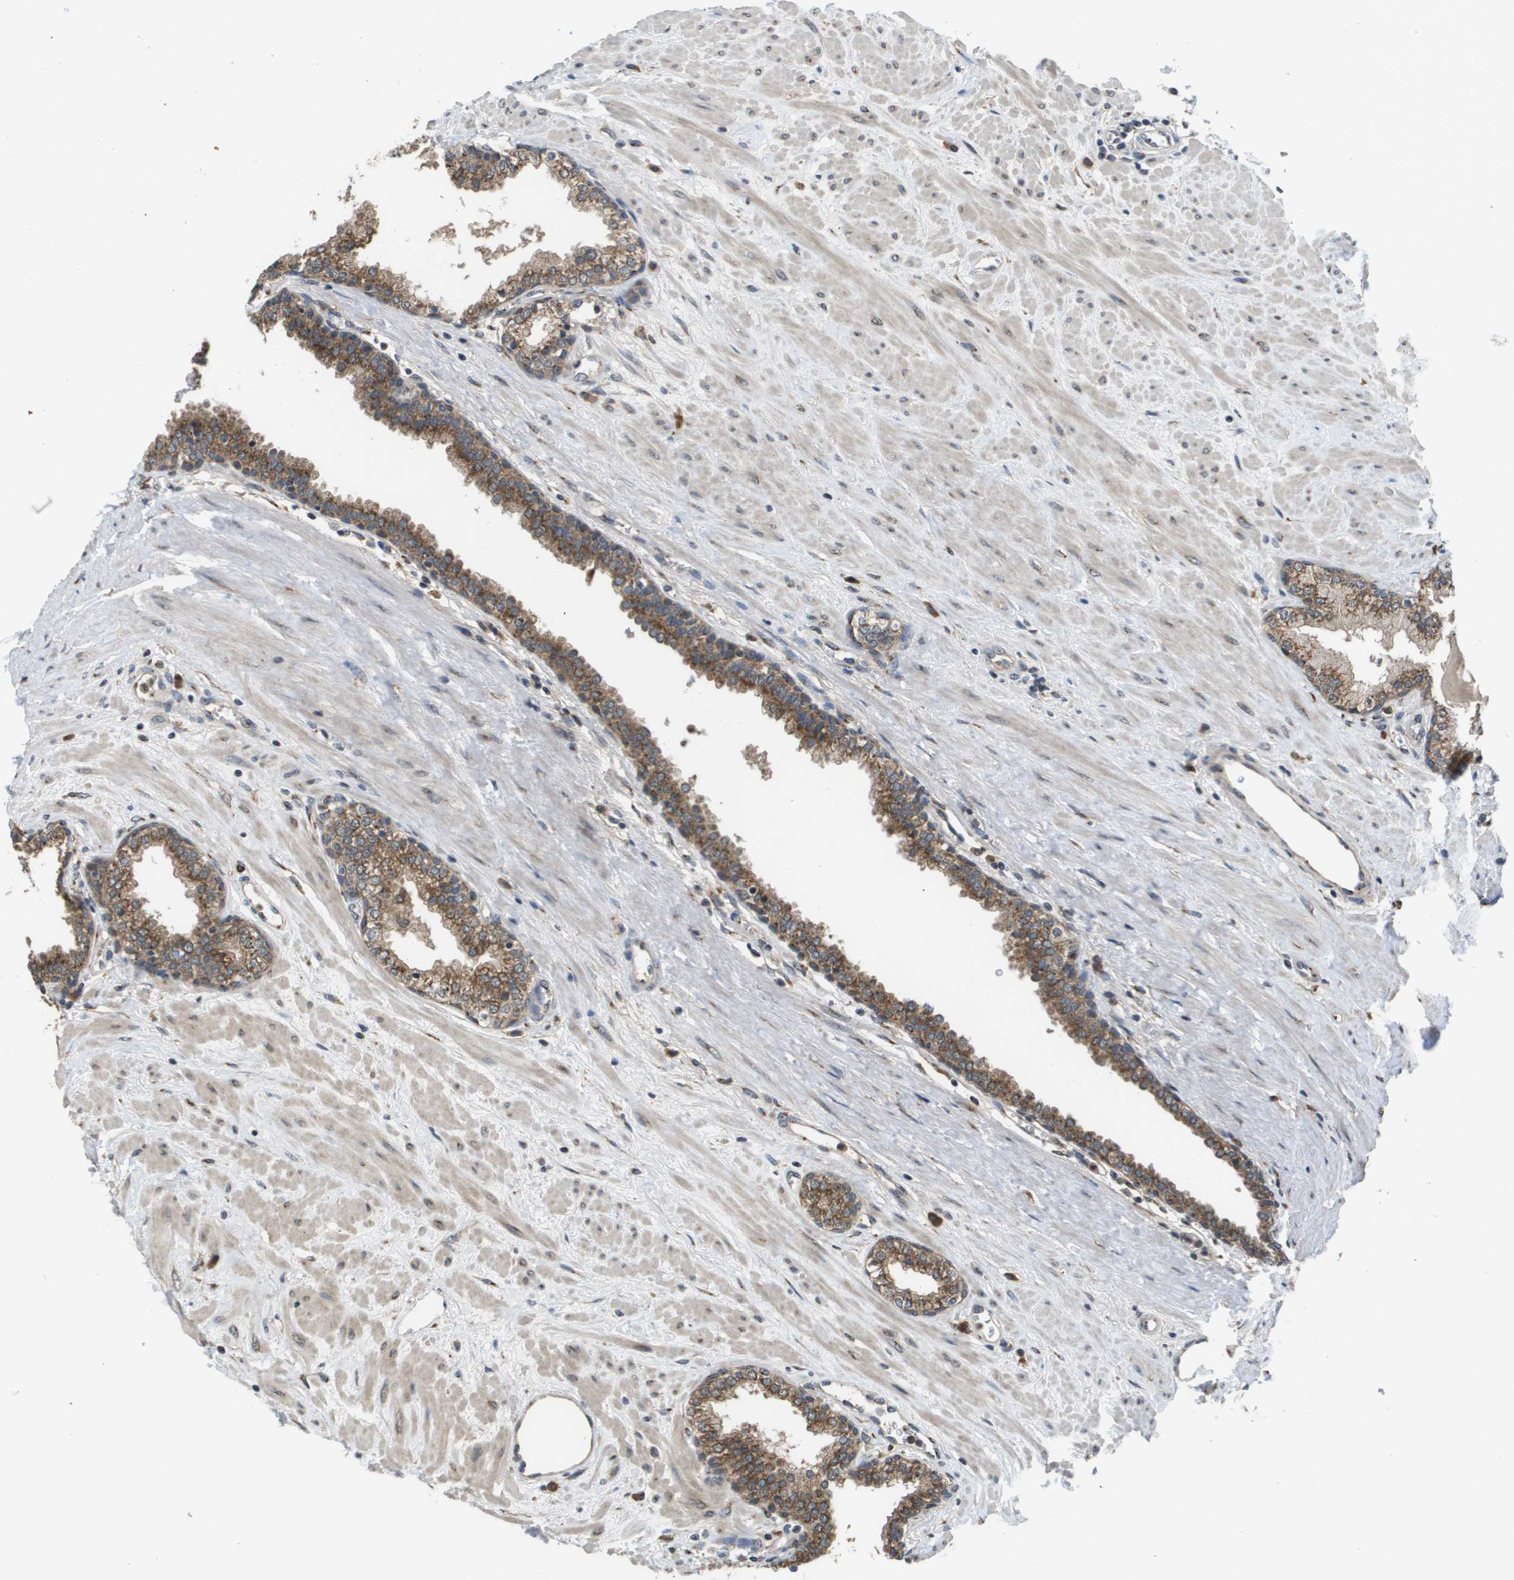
{"staining": {"intensity": "moderate", "quantity": ">75%", "location": "cytoplasmic/membranous"}, "tissue": "prostate", "cell_type": "Glandular cells", "image_type": "normal", "snomed": [{"axis": "morphology", "description": "Normal tissue, NOS"}, {"axis": "topography", "description": "Prostate"}], "caption": "Immunohistochemical staining of unremarkable prostate displays moderate cytoplasmic/membranous protein positivity in approximately >75% of glandular cells.", "gene": "PCK1", "patient": {"sex": "male", "age": 51}}